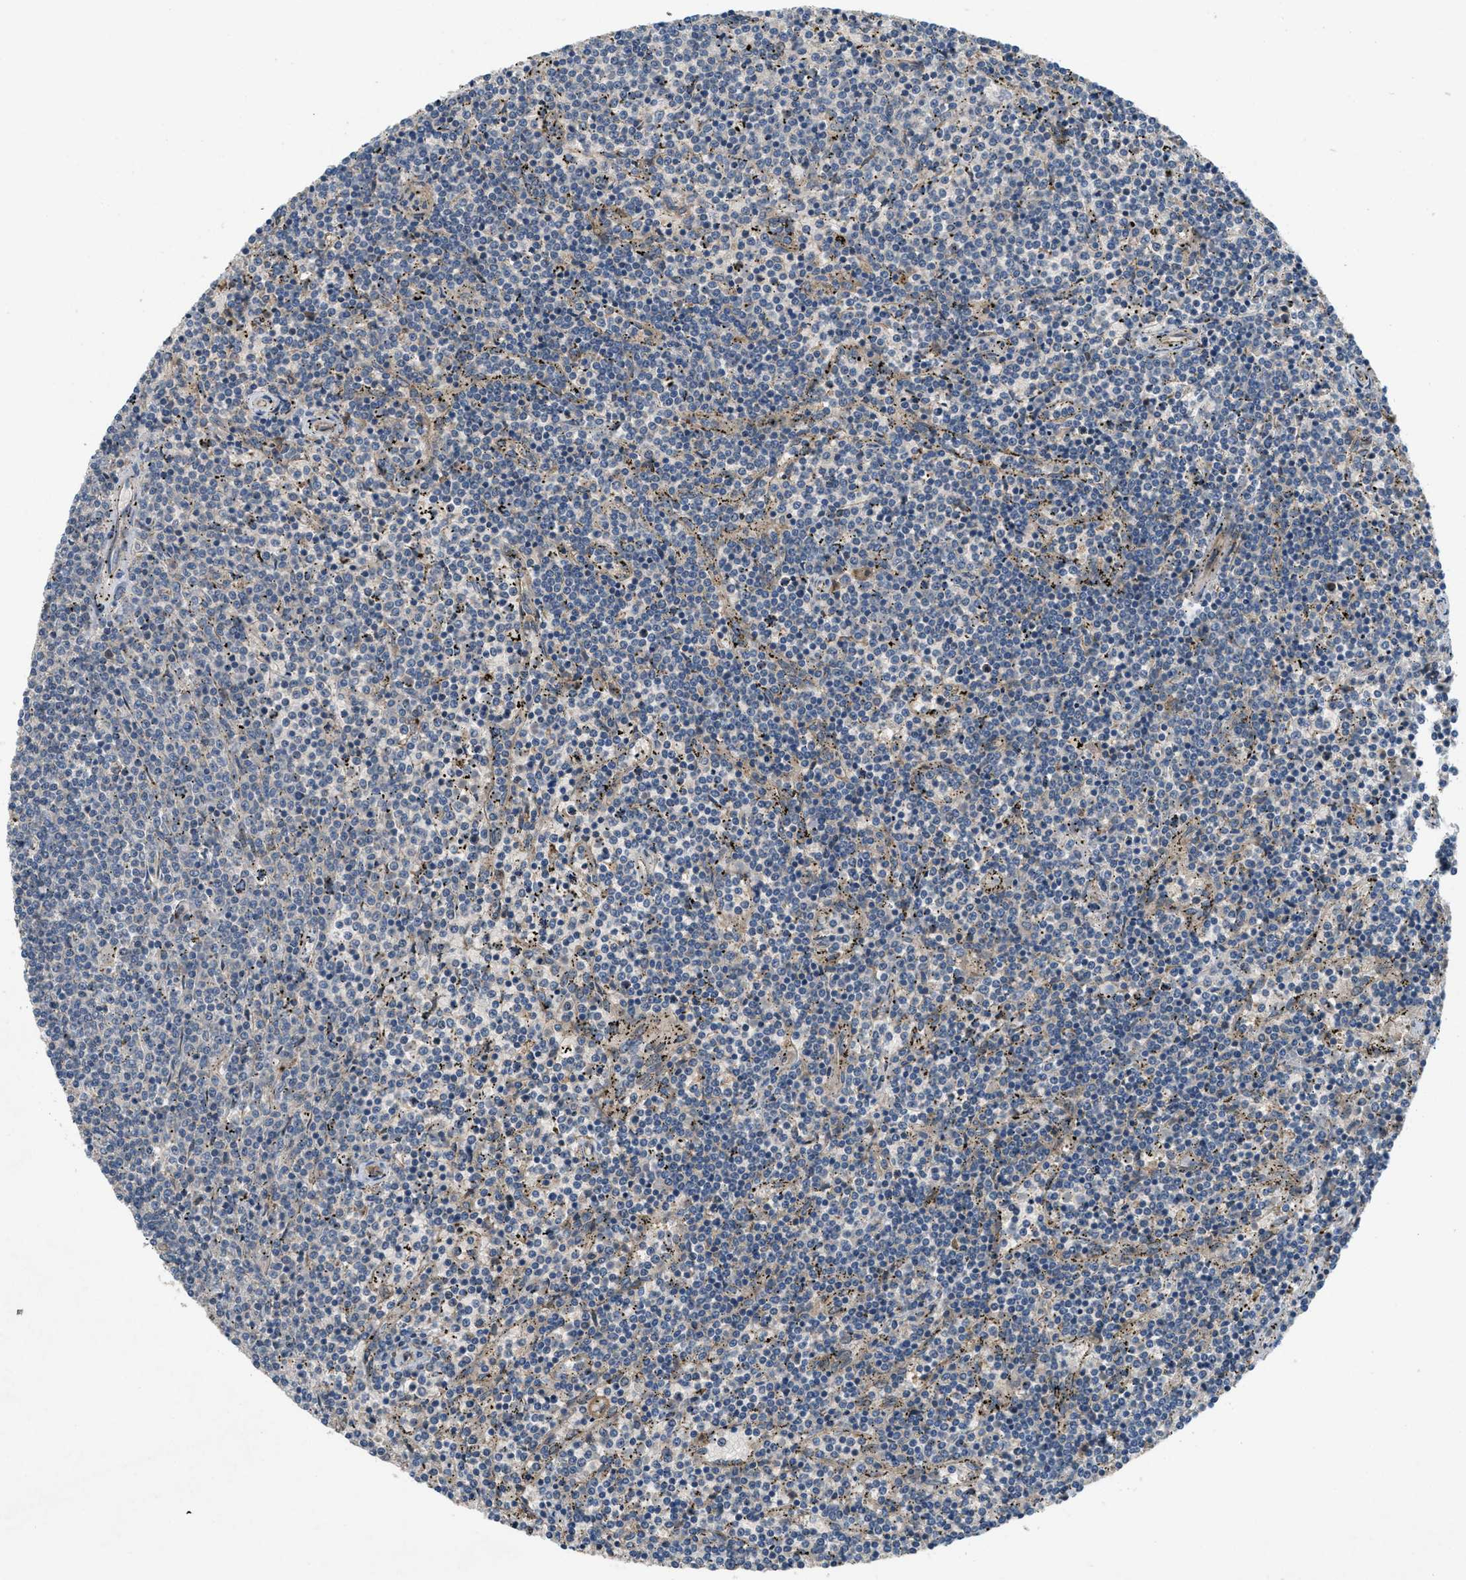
{"staining": {"intensity": "negative", "quantity": "none", "location": "none"}, "tissue": "lymphoma", "cell_type": "Tumor cells", "image_type": "cancer", "snomed": [{"axis": "morphology", "description": "Malignant lymphoma, non-Hodgkin's type, Low grade"}, {"axis": "topography", "description": "Spleen"}], "caption": "High magnification brightfield microscopy of lymphoma stained with DAB (brown) and counterstained with hematoxylin (blue): tumor cells show no significant staining.", "gene": "ADCY6", "patient": {"sex": "female", "age": 50}}